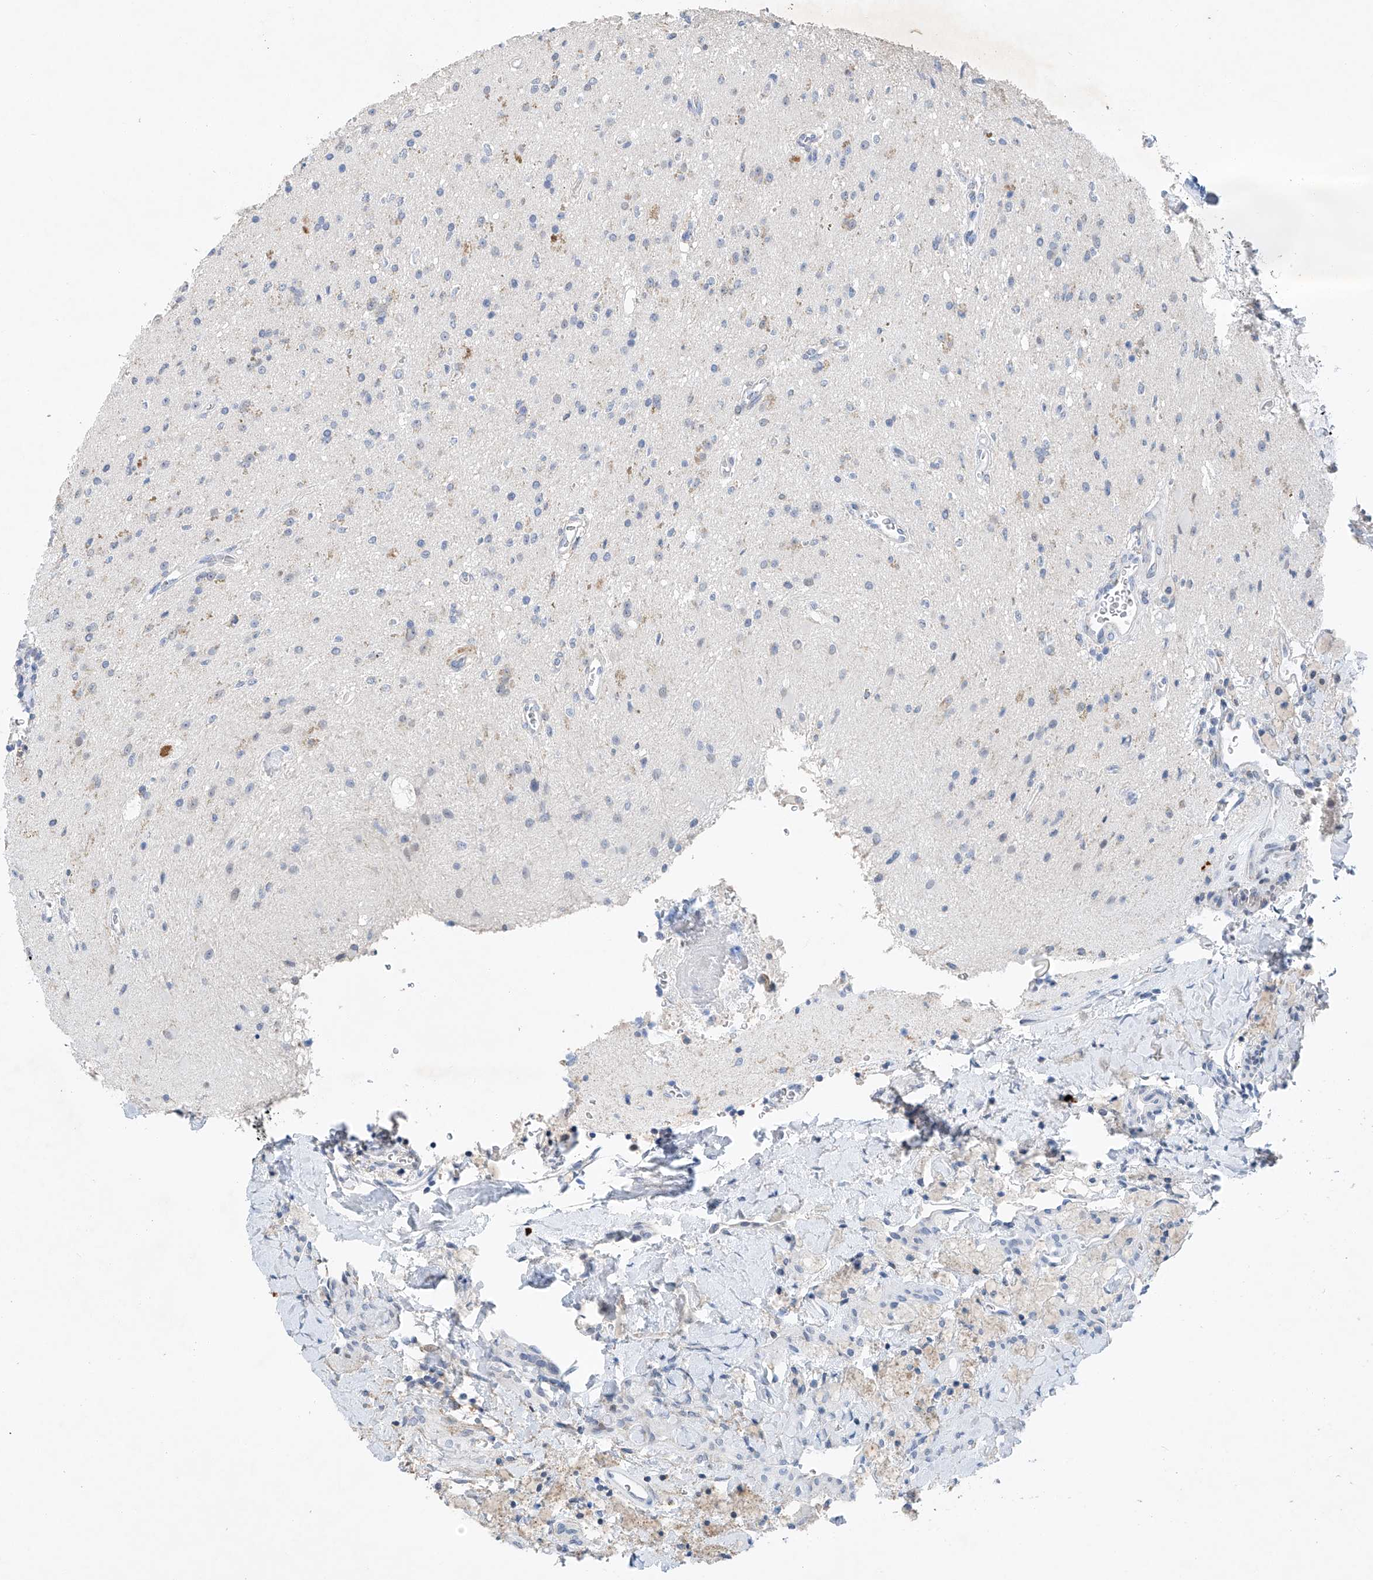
{"staining": {"intensity": "weak", "quantity": "<25%", "location": "cytoplasmic/membranous"}, "tissue": "glioma", "cell_type": "Tumor cells", "image_type": "cancer", "snomed": [{"axis": "morphology", "description": "Glioma, malignant, High grade"}, {"axis": "topography", "description": "Brain"}], "caption": "Human glioma stained for a protein using immunohistochemistry (IHC) exhibits no positivity in tumor cells.", "gene": "KLF15", "patient": {"sex": "male", "age": 34}}